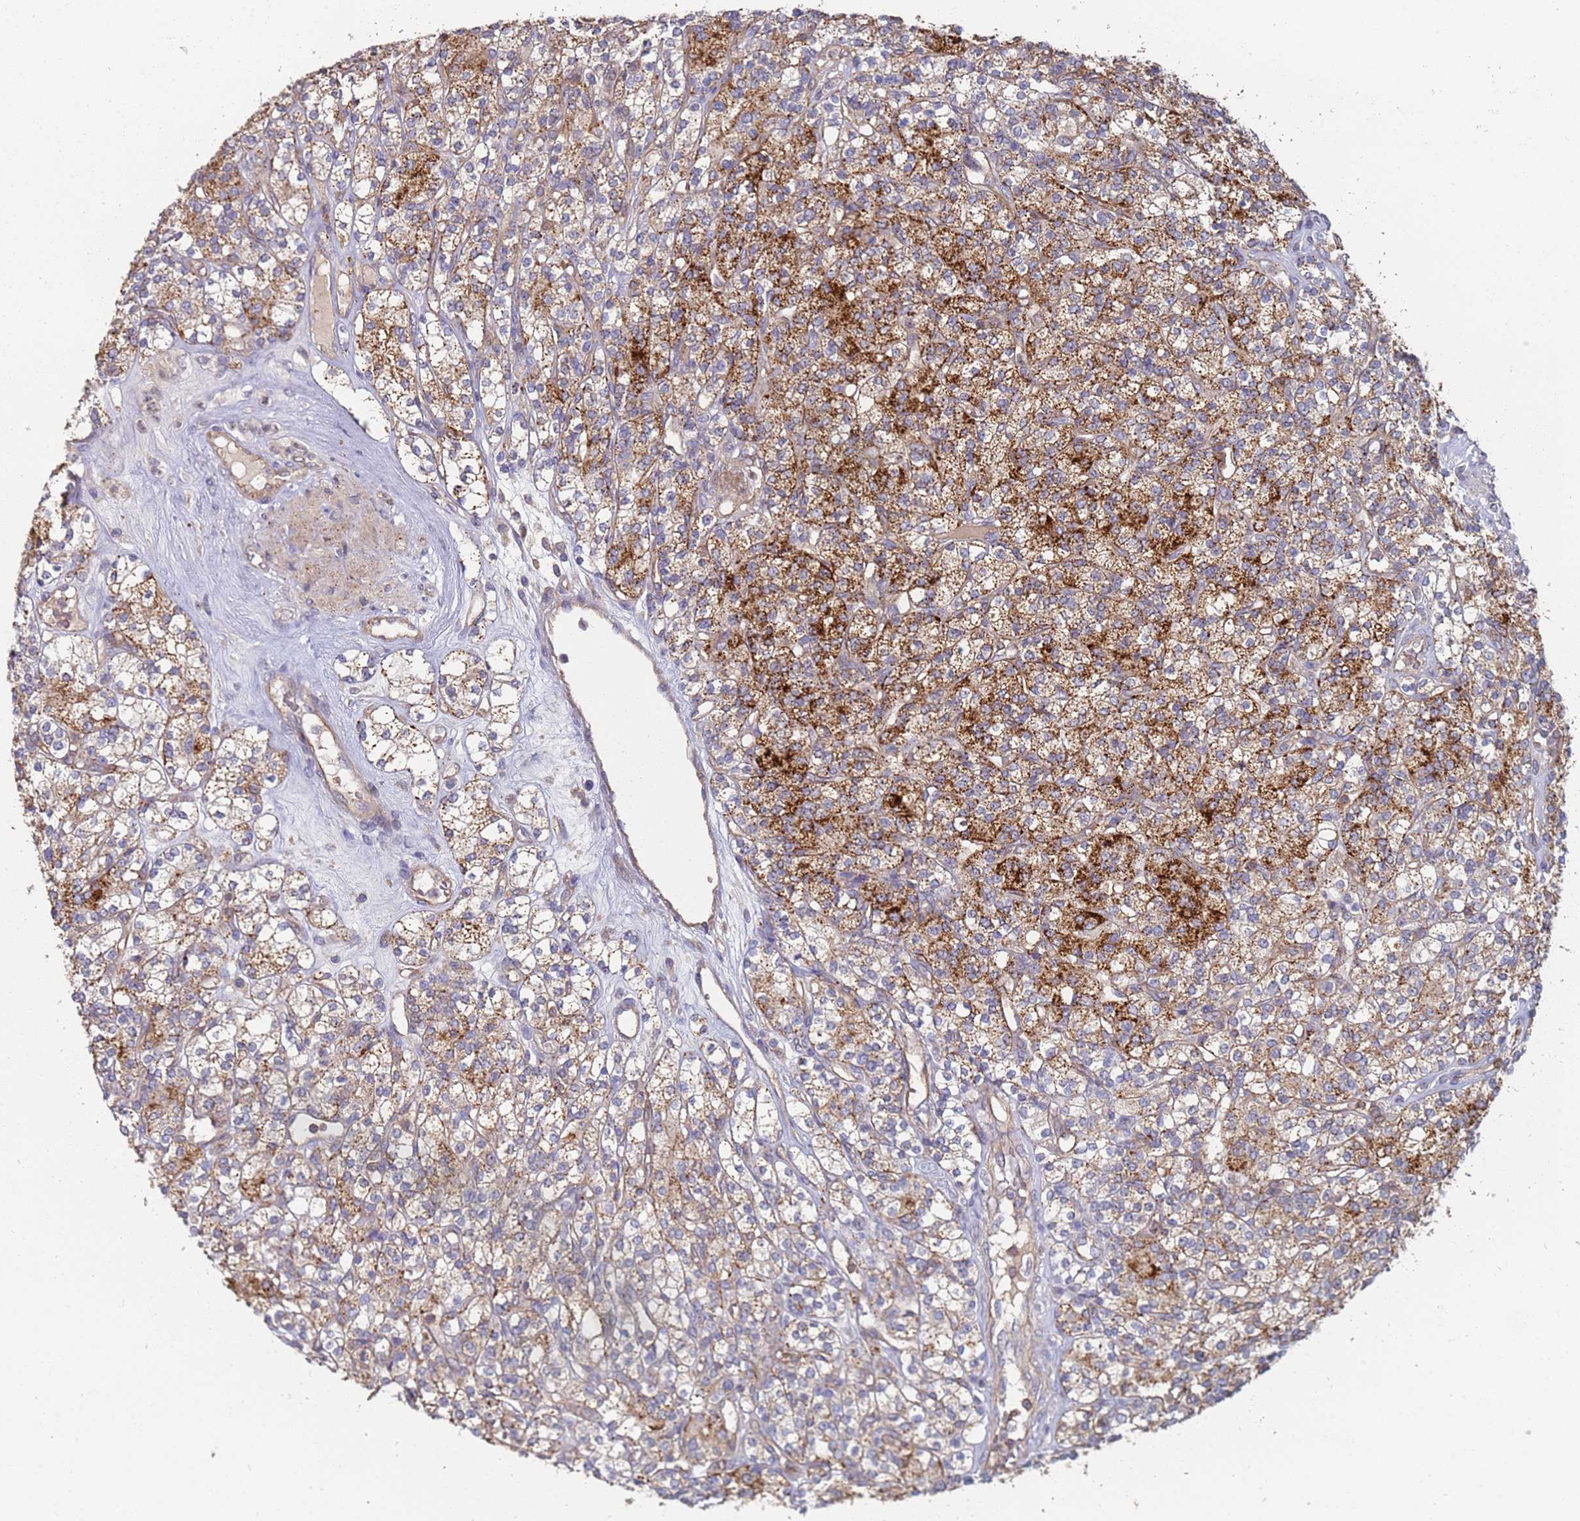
{"staining": {"intensity": "moderate", "quantity": "25%-75%", "location": "cytoplasmic/membranous"}, "tissue": "renal cancer", "cell_type": "Tumor cells", "image_type": "cancer", "snomed": [{"axis": "morphology", "description": "Adenocarcinoma, NOS"}, {"axis": "topography", "description": "Kidney"}], "caption": "Human adenocarcinoma (renal) stained for a protein (brown) shows moderate cytoplasmic/membranous positive expression in approximately 25%-75% of tumor cells.", "gene": "ABCB6", "patient": {"sex": "male", "age": 77}}